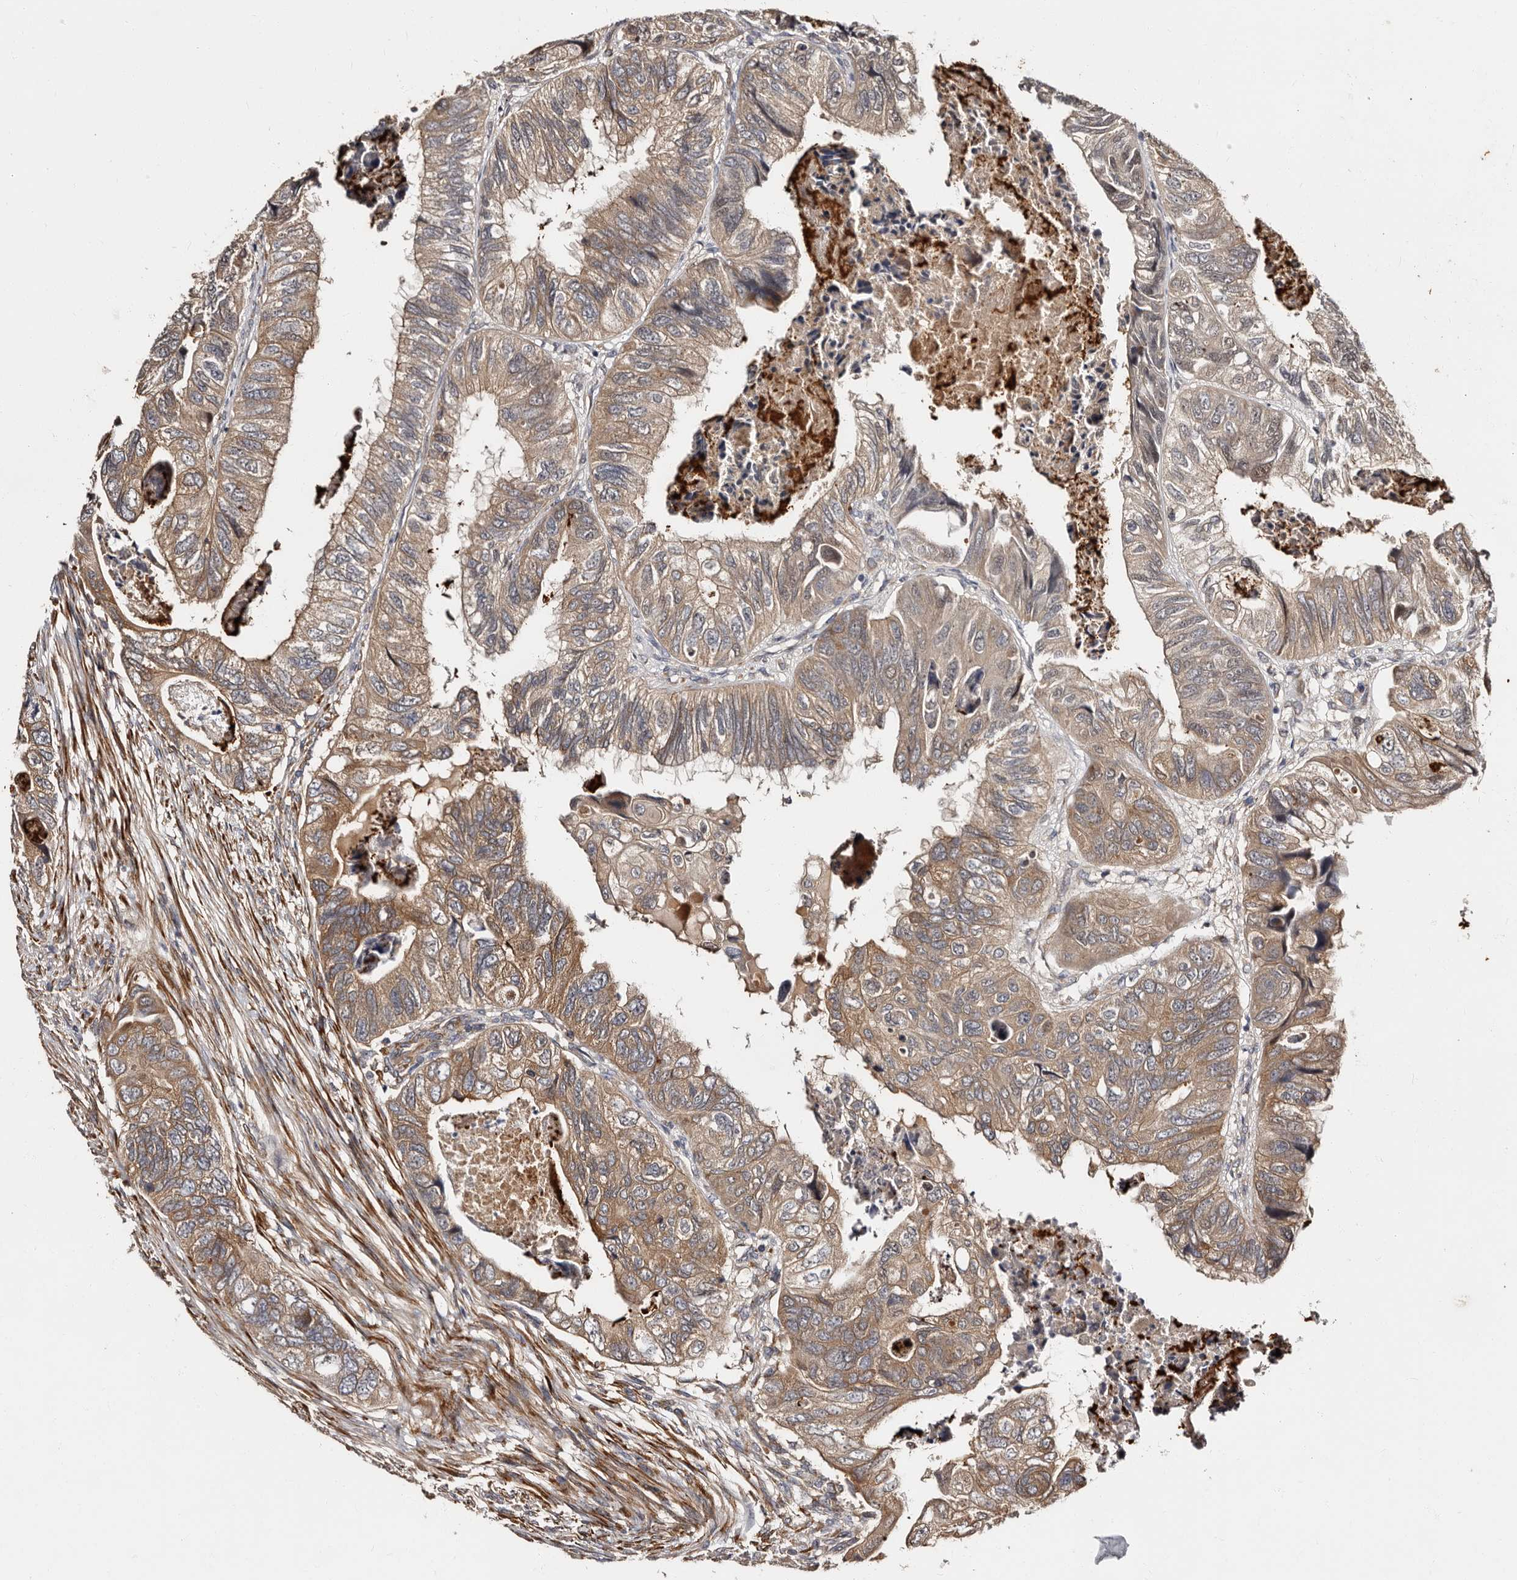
{"staining": {"intensity": "moderate", "quantity": ">75%", "location": "cytoplasmic/membranous"}, "tissue": "colorectal cancer", "cell_type": "Tumor cells", "image_type": "cancer", "snomed": [{"axis": "morphology", "description": "Adenocarcinoma, NOS"}, {"axis": "topography", "description": "Rectum"}], "caption": "Protein expression analysis of colorectal cancer reveals moderate cytoplasmic/membranous expression in approximately >75% of tumor cells.", "gene": "TBC1D22B", "patient": {"sex": "male", "age": 63}}